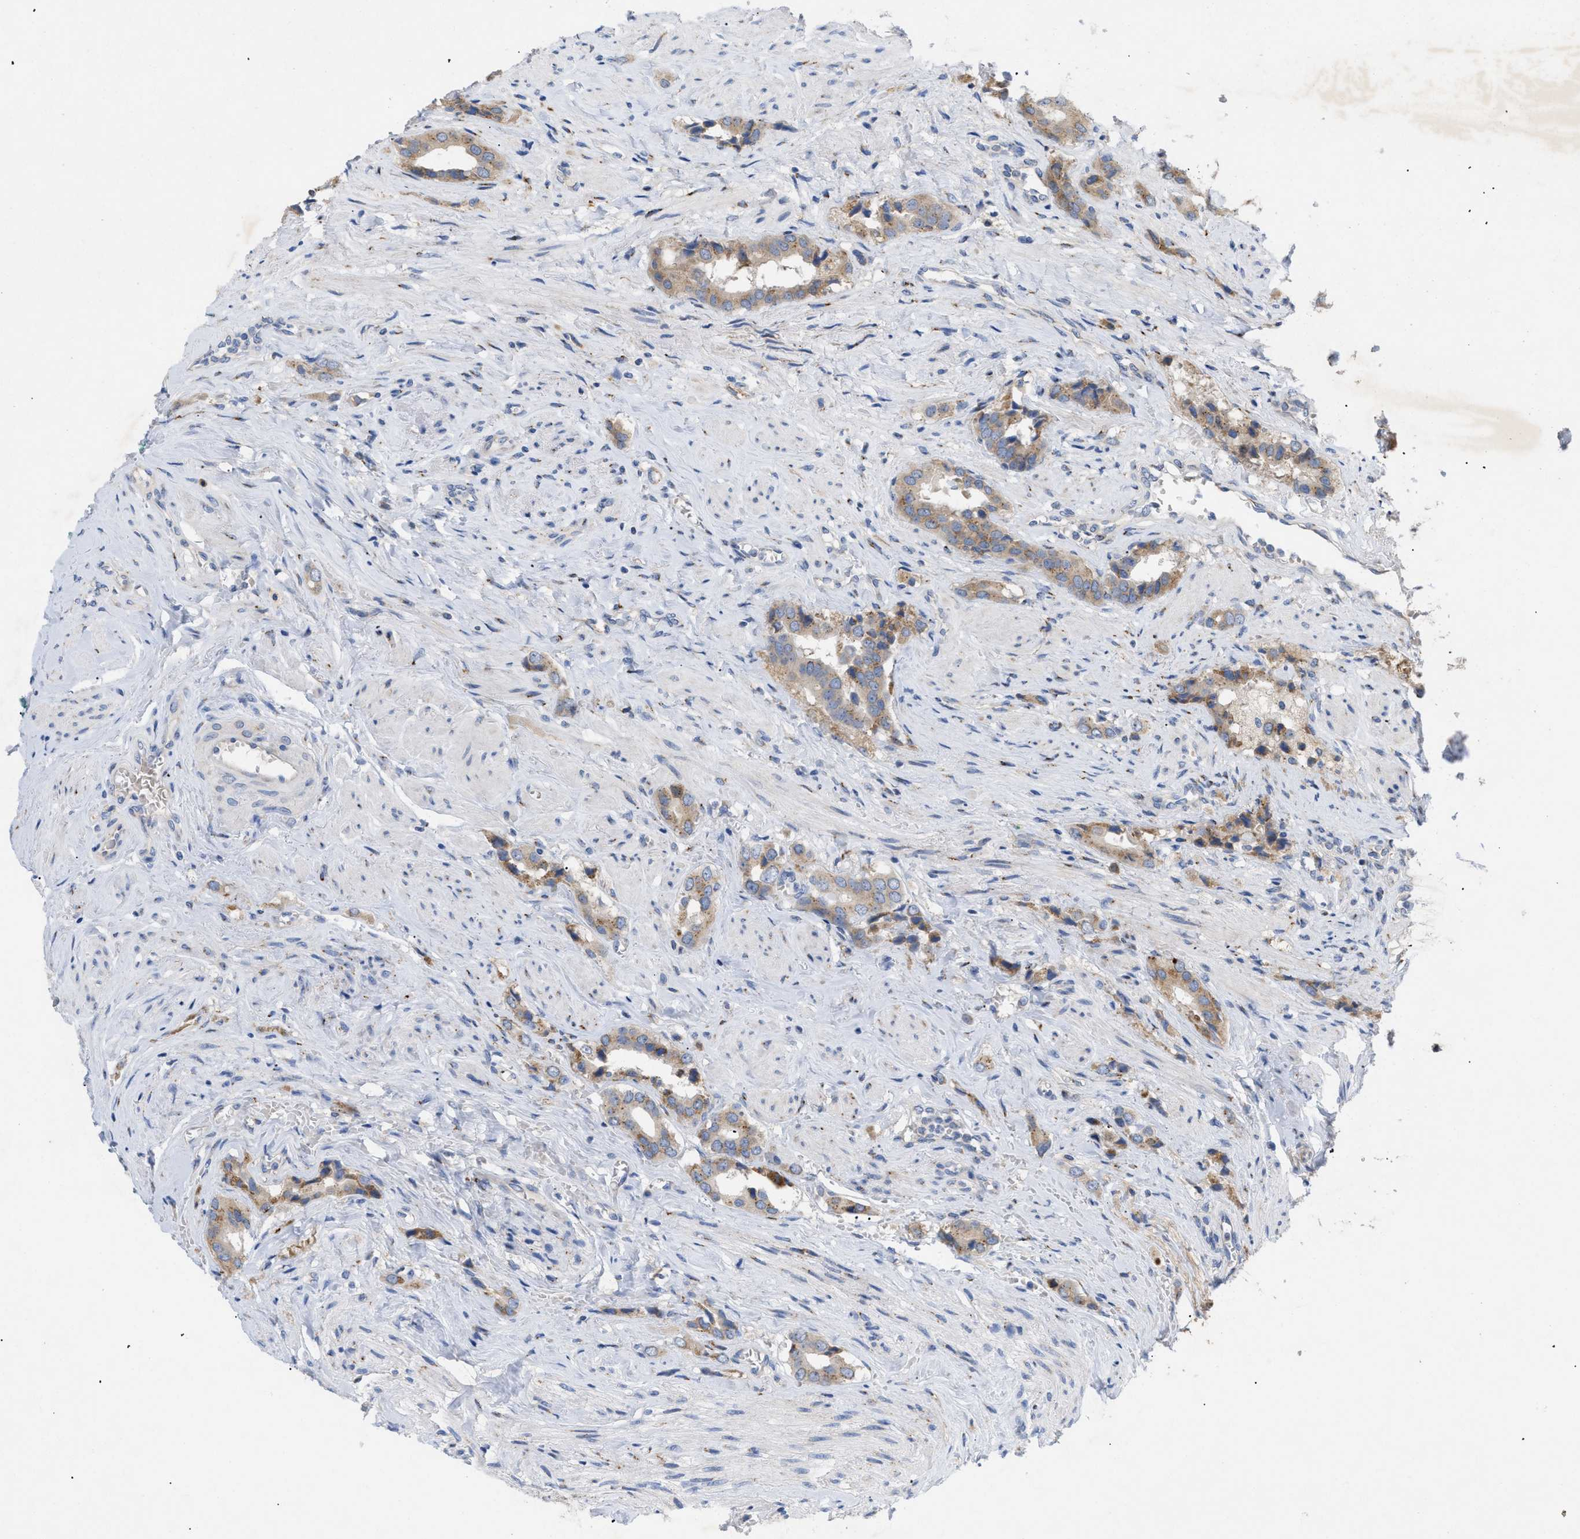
{"staining": {"intensity": "moderate", "quantity": ">75%", "location": "cytoplasmic/membranous"}, "tissue": "prostate cancer", "cell_type": "Tumor cells", "image_type": "cancer", "snomed": [{"axis": "morphology", "description": "Adenocarcinoma, High grade"}, {"axis": "topography", "description": "Prostate"}], "caption": "Prostate high-grade adenocarcinoma stained with immunohistochemistry exhibits moderate cytoplasmic/membranous staining in approximately >75% of tumor cells.", "gene": "SLC50A1", "patient": {"sex": "male", "age": 52}}